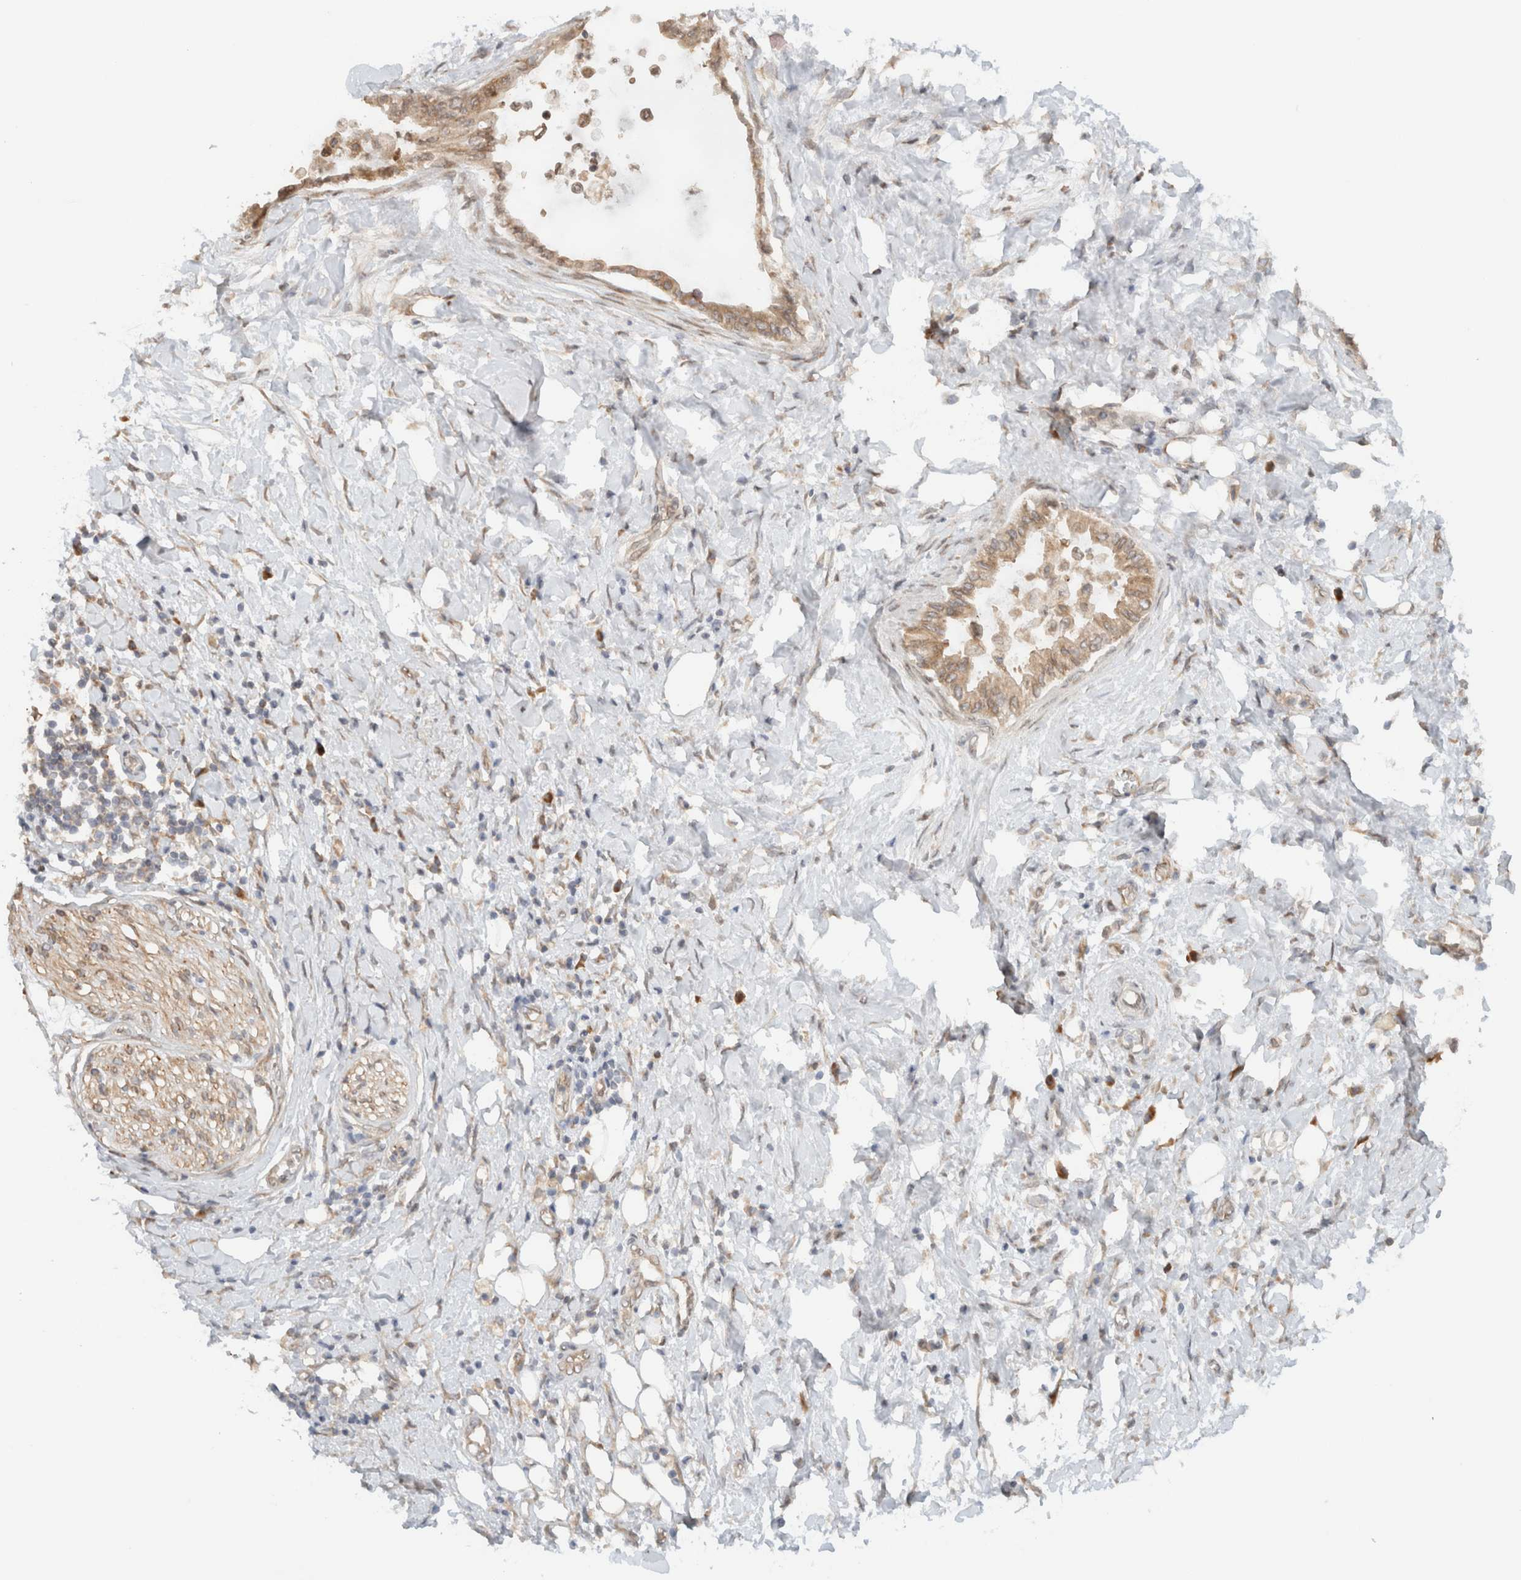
{"staining": {"intensity": "moderate", "quantity": ">75%", "location": "cytoplasmic/membranous"}, "tissue": "pancreatic cancer", "cell_type": "Tumor cells", "image_type": "cancer", "snomed": [{"axis": "morphology", "description": "Normal tissue, NOS"}, {"axis": "morphology", "description": "Adenocarcinoma, NOS"}, {"axis": "topography", "description": "Pancreas"}, {"axis": "topography", "description": "Duodenum"}], "caption": "This image shows pancreatic adenocarcinoma stained with immunohistochemistry (IHC) to label a protein in brown. The cytoplasmic/membranous of tumor cells show moderate positivity for the protein. Nuclei are counter-stained blue.", "gene": "ARFGEF2", "patient": {"sex": "female", "age": 60}}